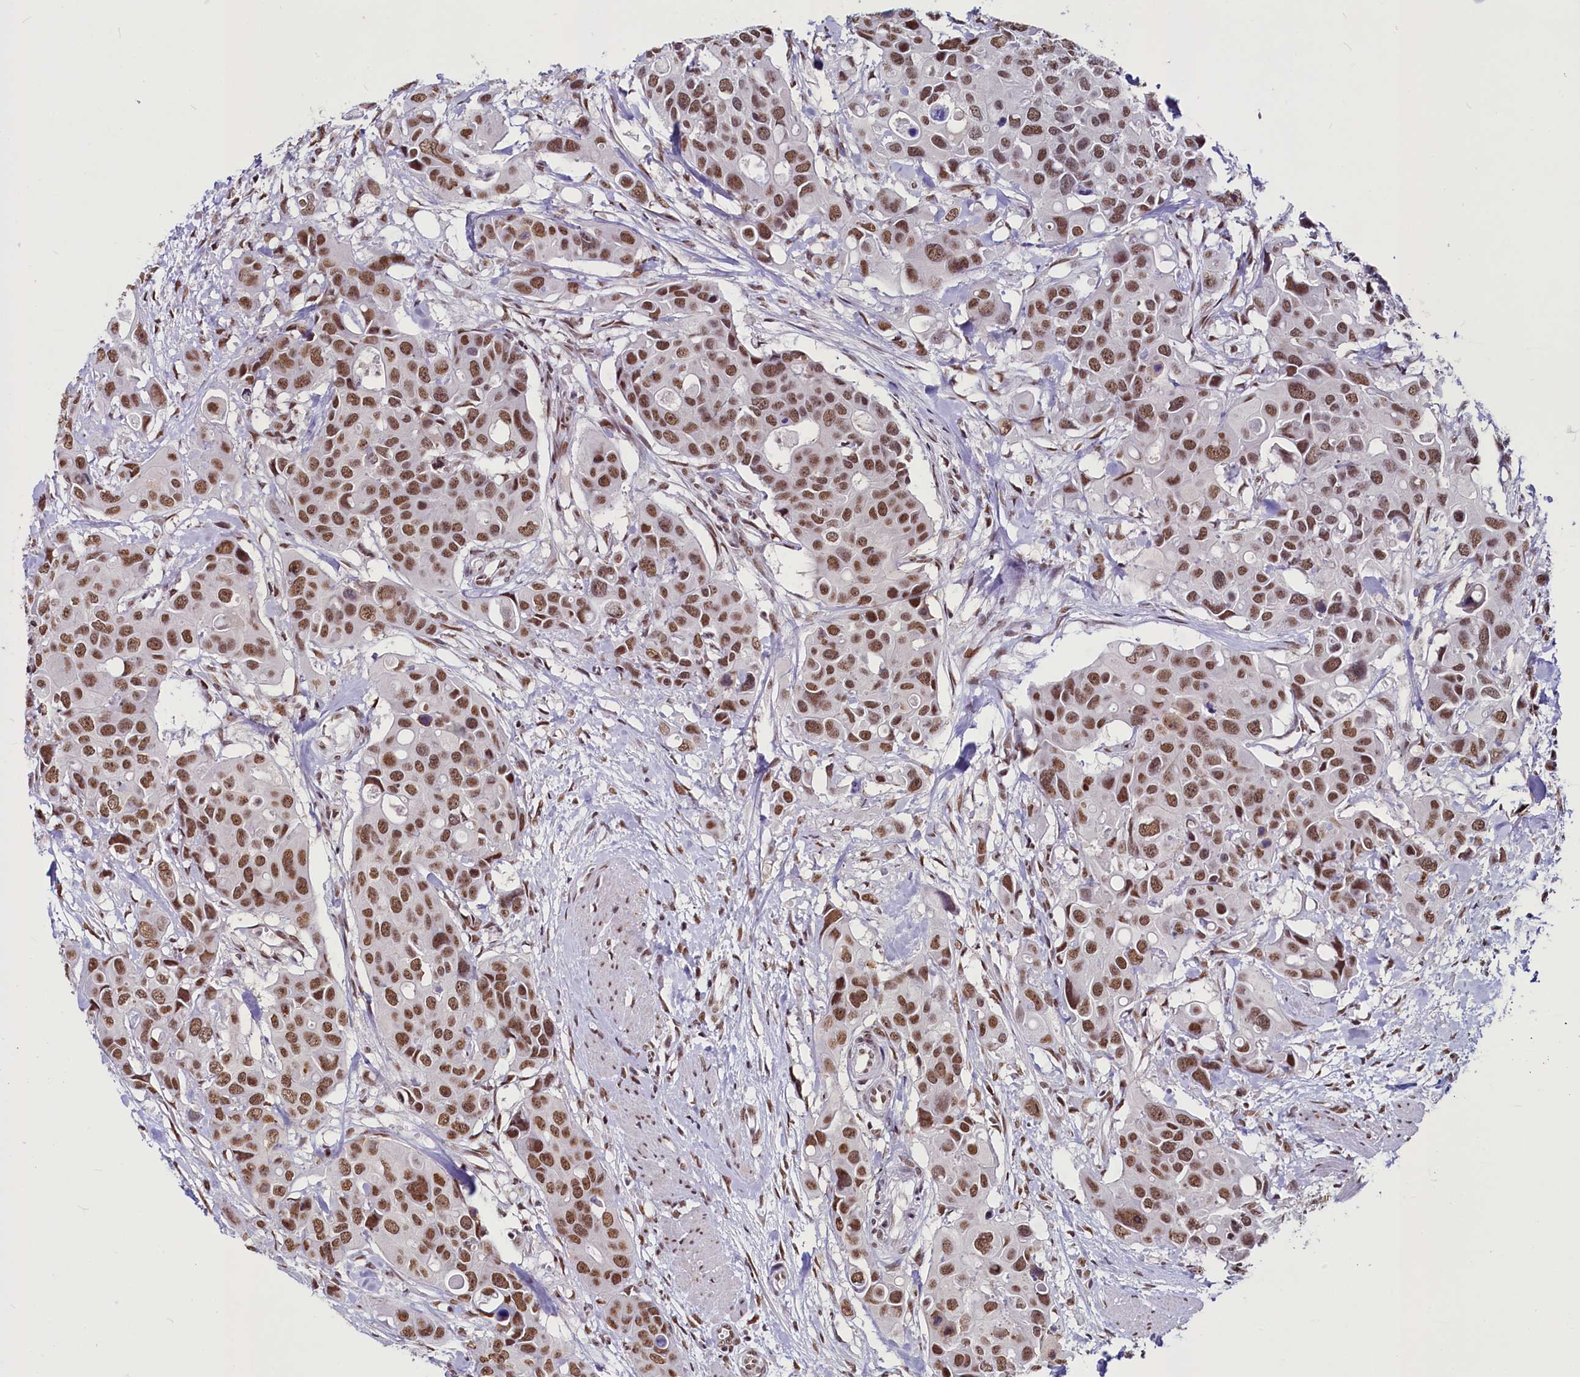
{"staining": {"intensity": "moderate", "quantity": ">75%", "location": "nuclear"}, "tissue": "colorectal cancer", "cell_type": "Tumor cells", "image_type": "cancer", "snomed": [{"axis": "morphology", "description": "Adenocarcinoma, NOS"}, {"axis": "topography", "description": "Colon"}], "caption": "A high-resolution photomicrograph shows immunohistochemistry staining of adenocarcinoma (colorectal), which displays moderate nuclear expression in about >75% of tumor cells.", "gene": "PARPBP", "patient": {"sex": "male", "age": 77}}